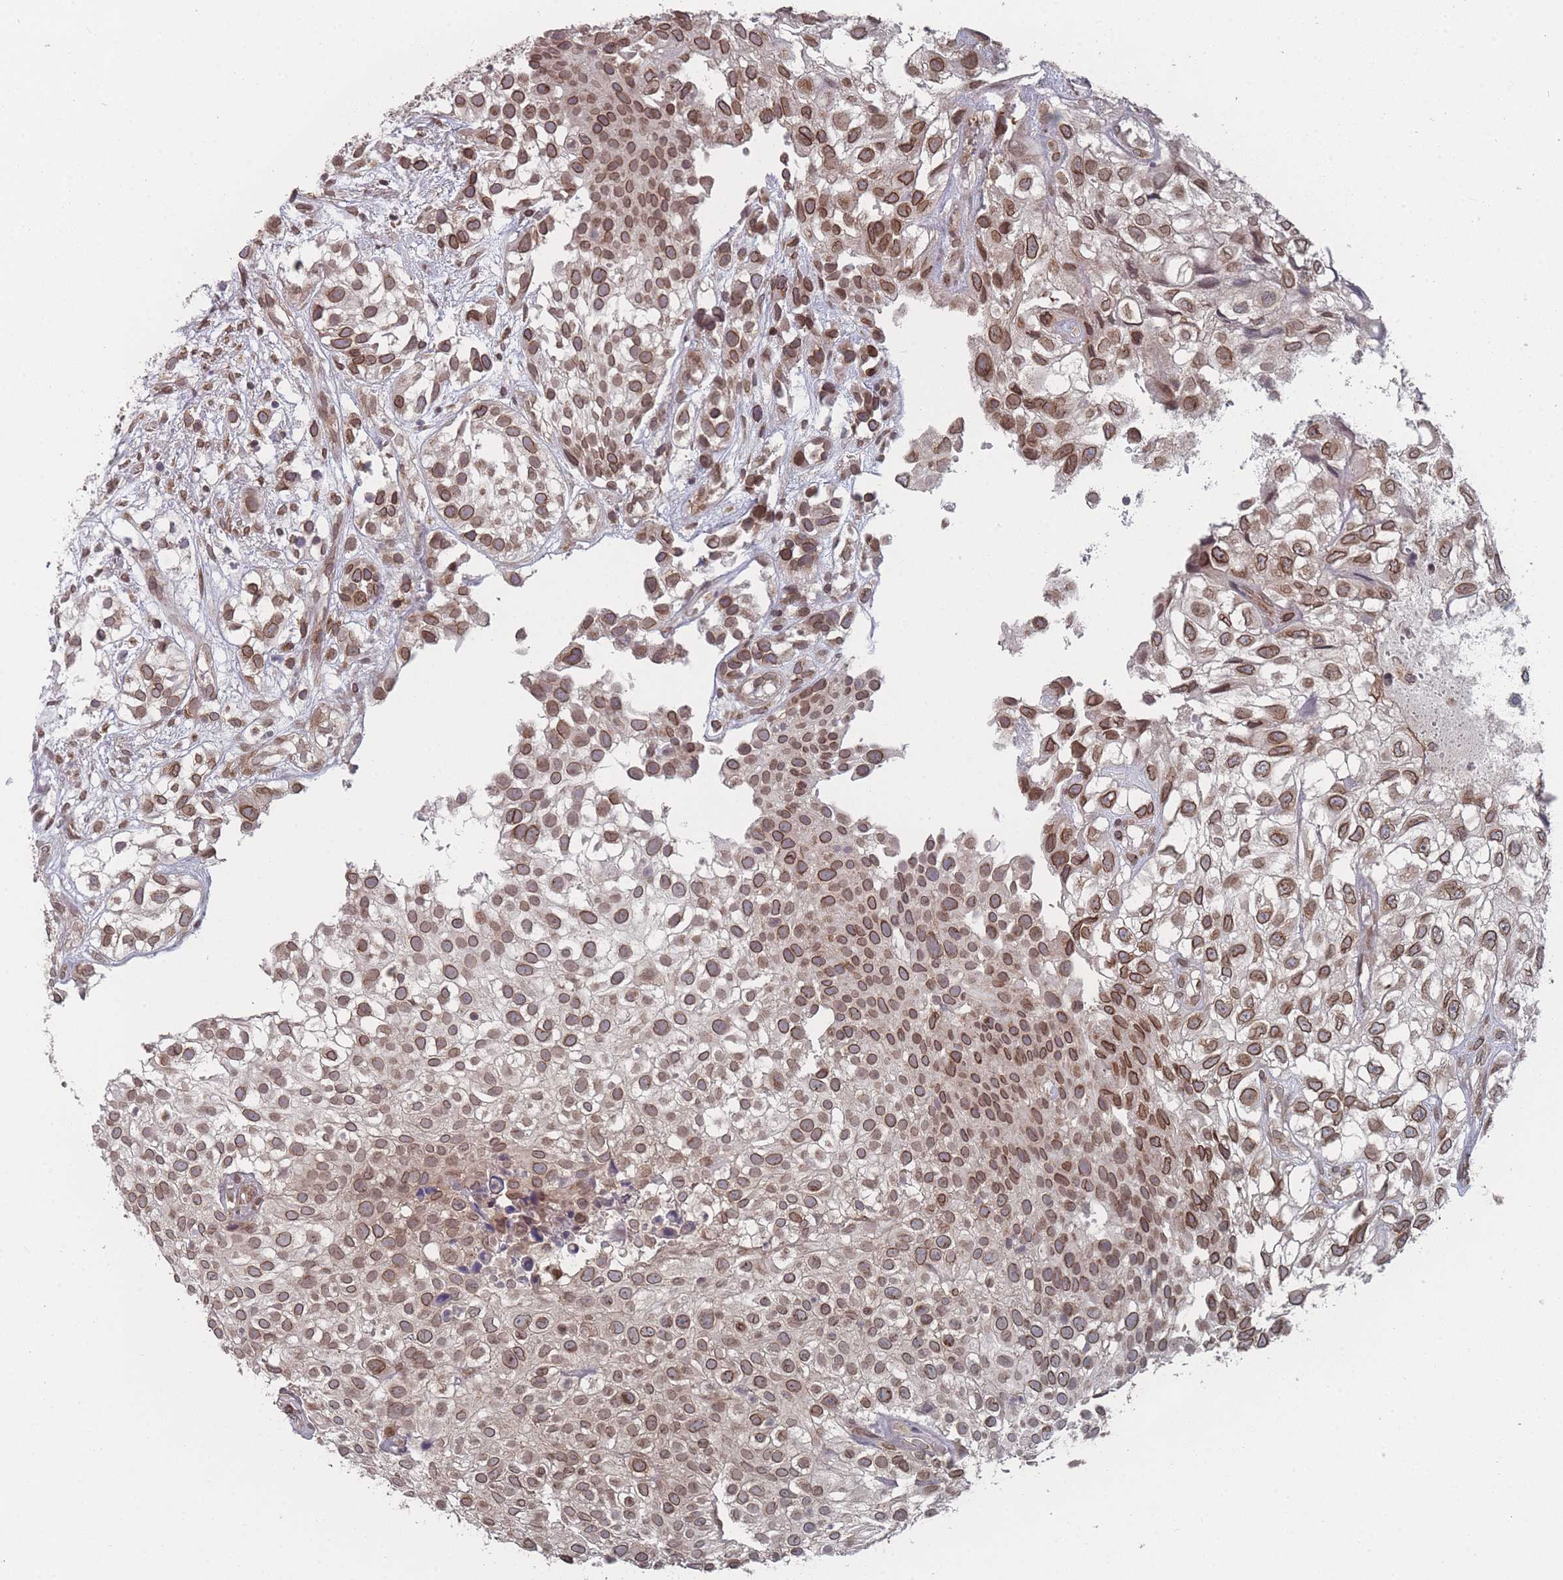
{"staining": {"intensity": "strong", "quantity": ">75%", "location": "cytoplasmic/membranous,nuclear"}, "tissue": "urothelial cancer", "cell_type": "Tumor cells", "image_type": "cancer", "snomed": [{"axis": "morphology", "description": "Urothelial carcinoma, High grade"}, {"axis": "topography", "description": "Urinary bladder"}], "caption": "Protein staining of urothelial cancer tissue displays strong cytoplasmic/membranous and nuclear expression in about >75% of tumor cells.", "gene": "TBC1D25", "patient": {"sex": "male", "age": 56}}